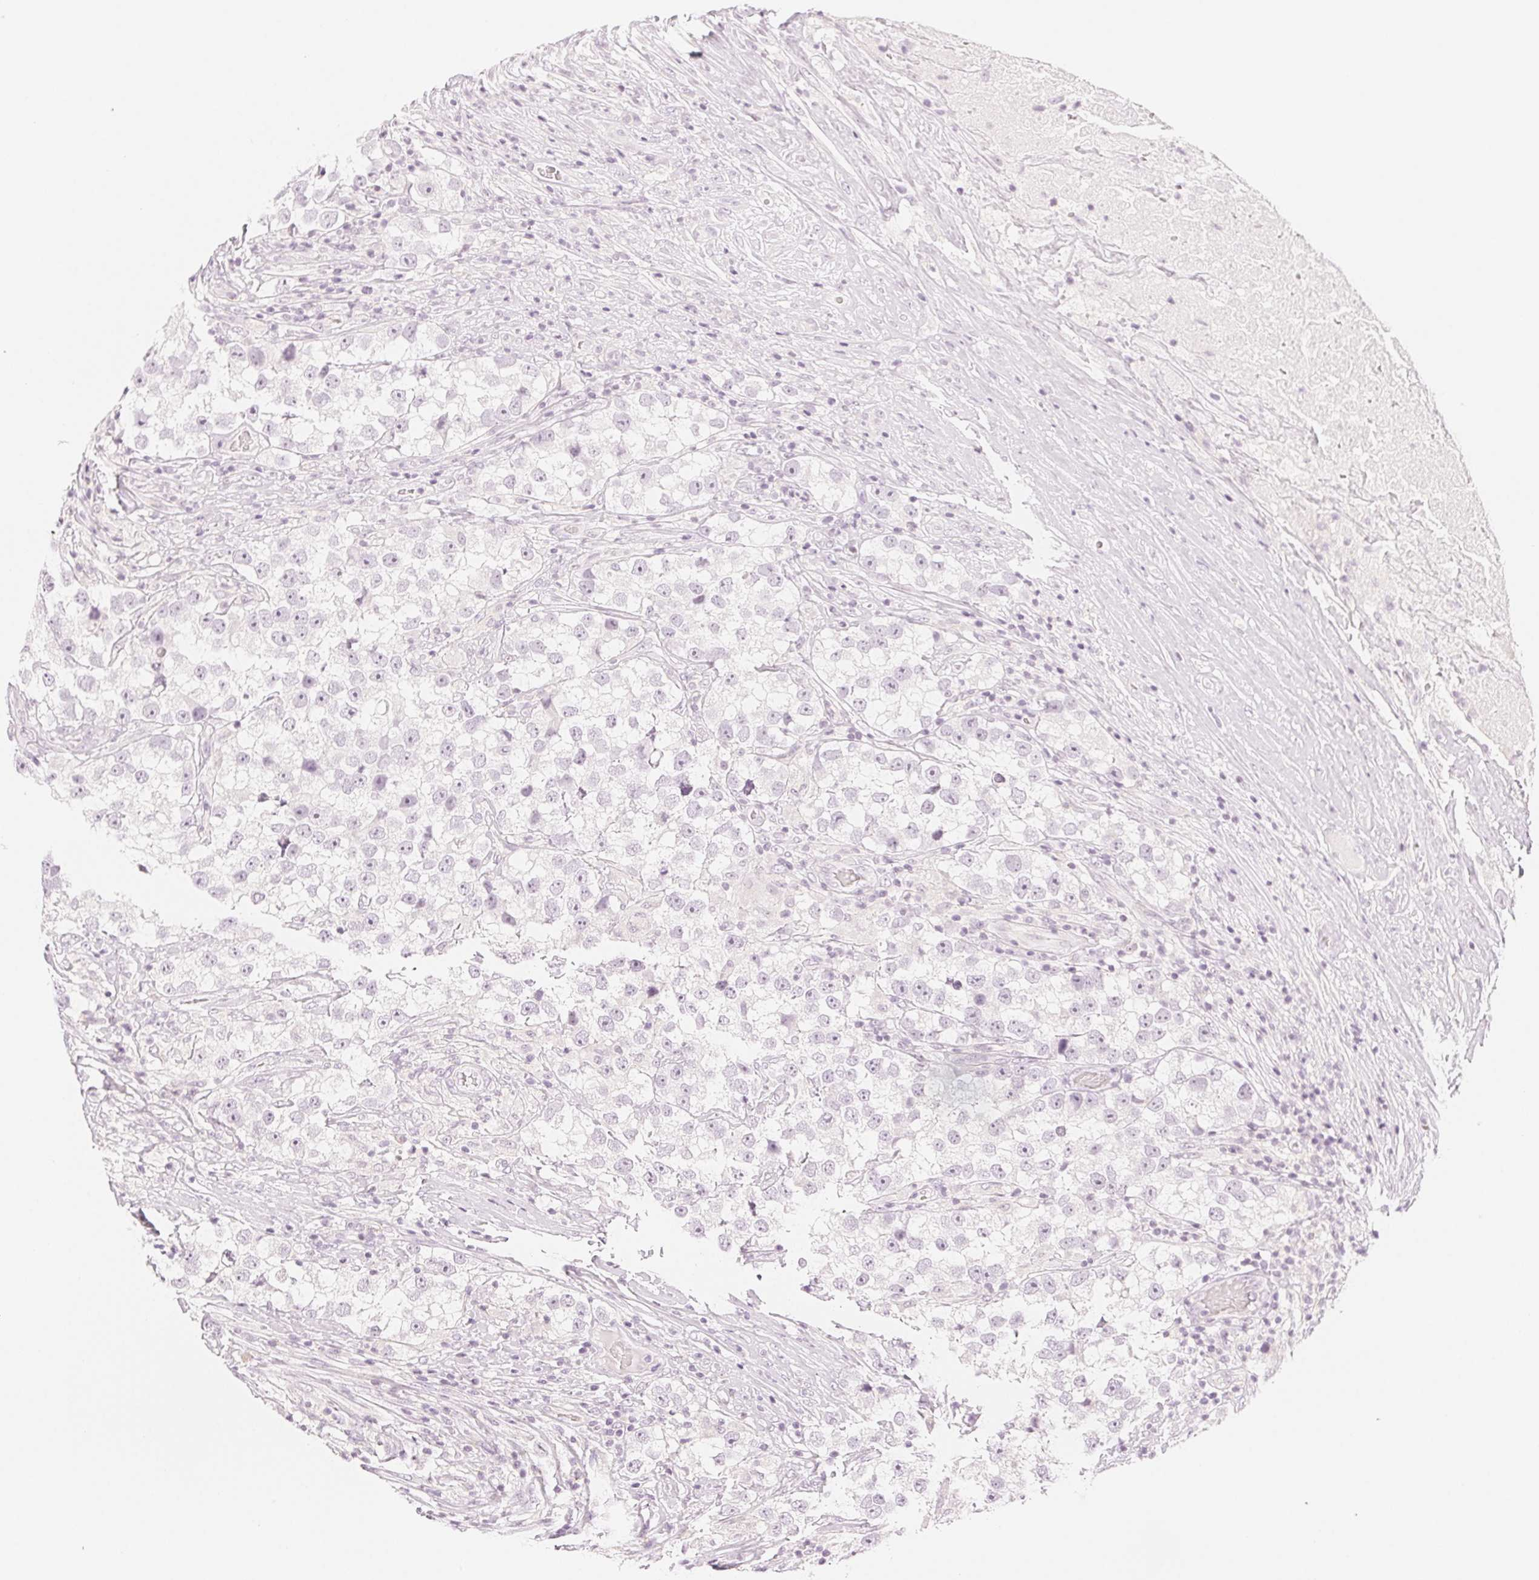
{"staining": {"intensity": "negative", "quantity": "none", "location": "none"}, "tissue": "testis cancer", "cell_type": "Tumor cells", "image_type": "cancer", "snomed": [{"axis": "morphology", "description": "Seminoma, NOS"}, {"axis": "topography", "description": "Testis"}], "caption": "Immunohistochemistry (IHC) histopathology image of testis seminoma stained for a protein (brown), which reveals no positivity in tumor cells.", "gene": "SLC5A2", "patient": {"sex": "male", "age": 46}}